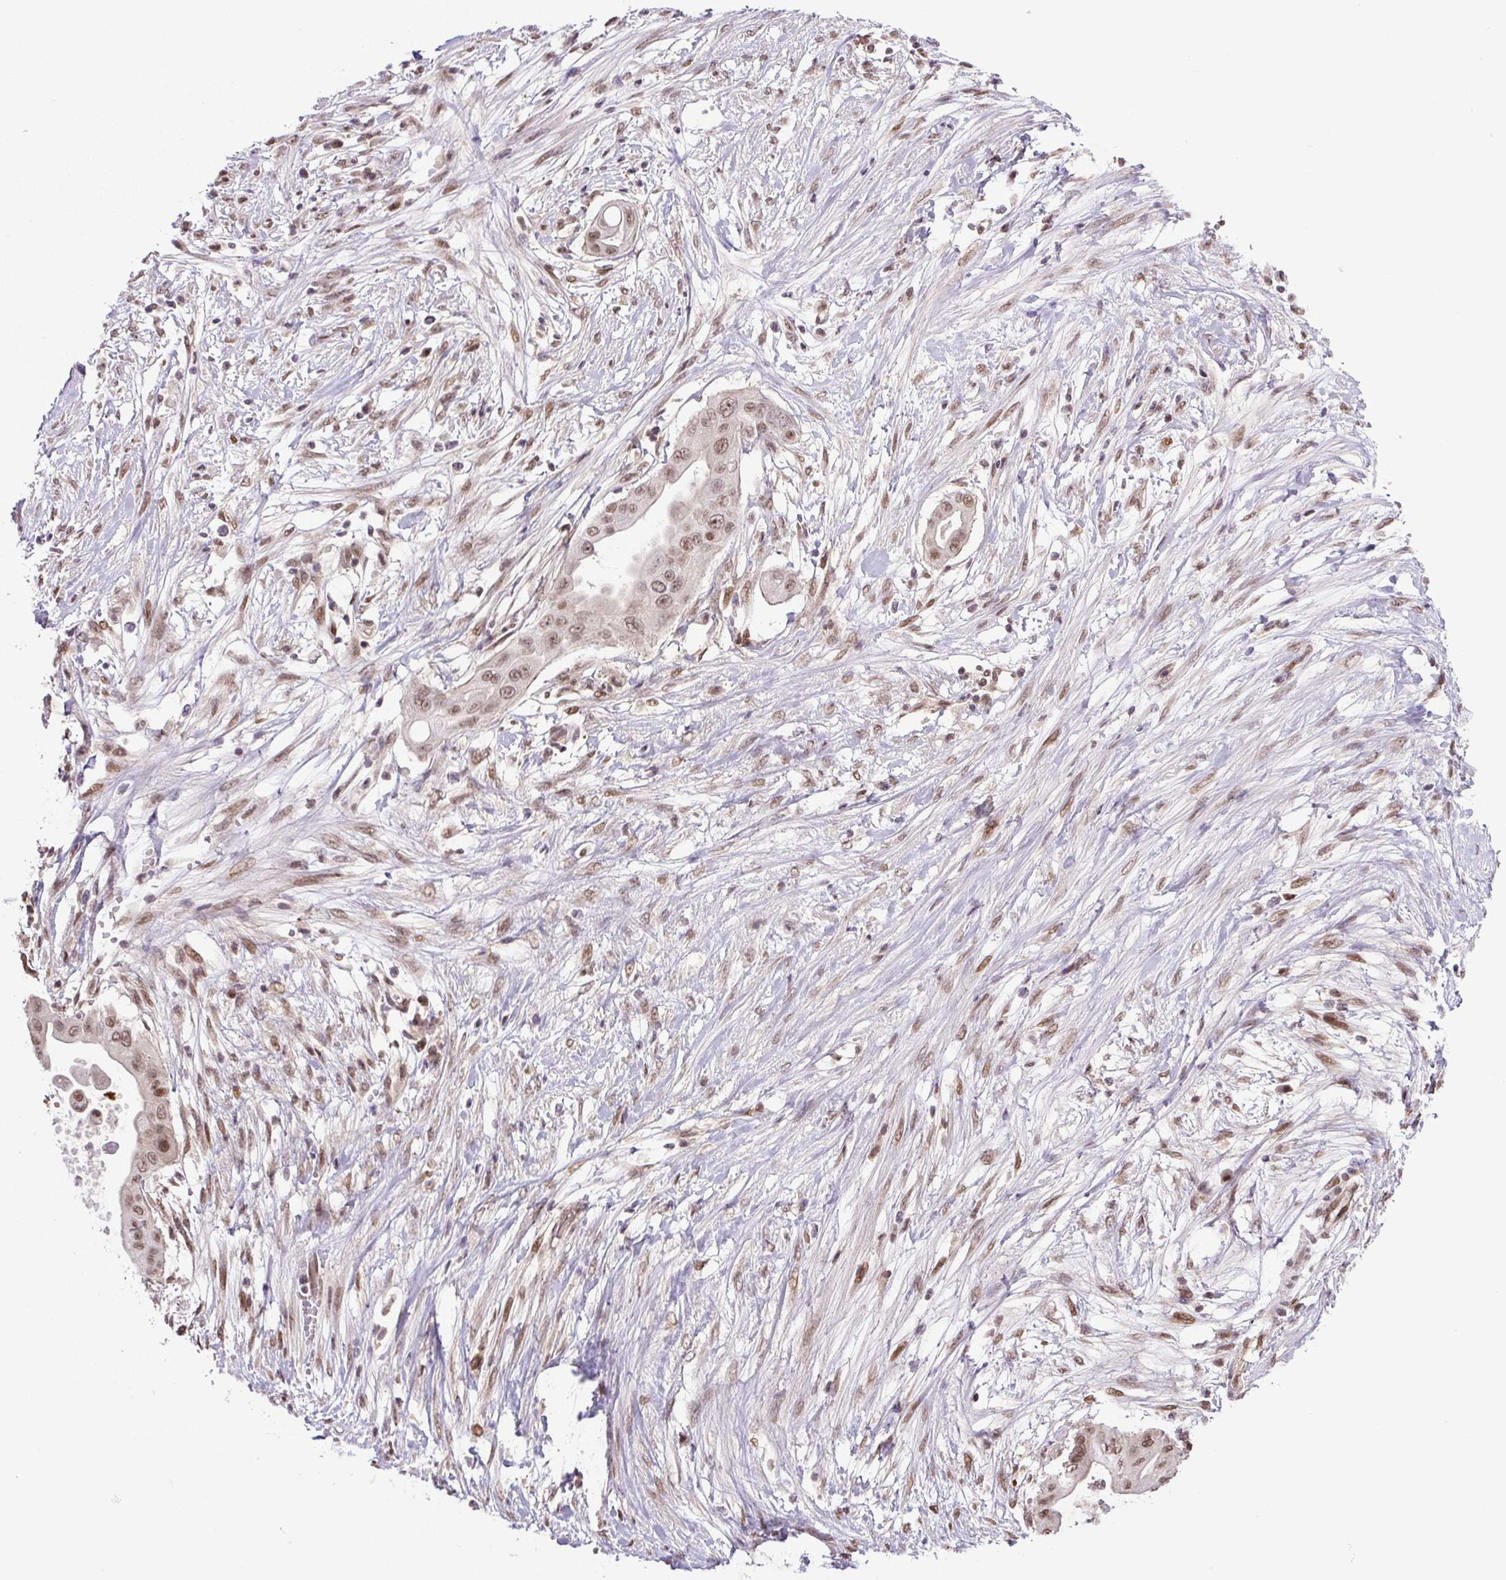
{"staining": {"intensity": "moderate", "quantity": ">75%", "location": "nuclear"}, "tissue": "pancreatic cancer", "cell_type": "Tumor cells", "image_type": "cancer", "snomed": [{"axis": "morphology", "description": "Adenocarcinoma, NOS"}, {"axis": "topography", "description": "Pancreas"}], "caption": "Adenocarcinoma (pancreatic) stained with immunohistochemistry reveals moderate nuclear staining in approximately >75% of tumor cells.", "gene": "SGTA", "patient": {"sex": "male", "age": 68}}